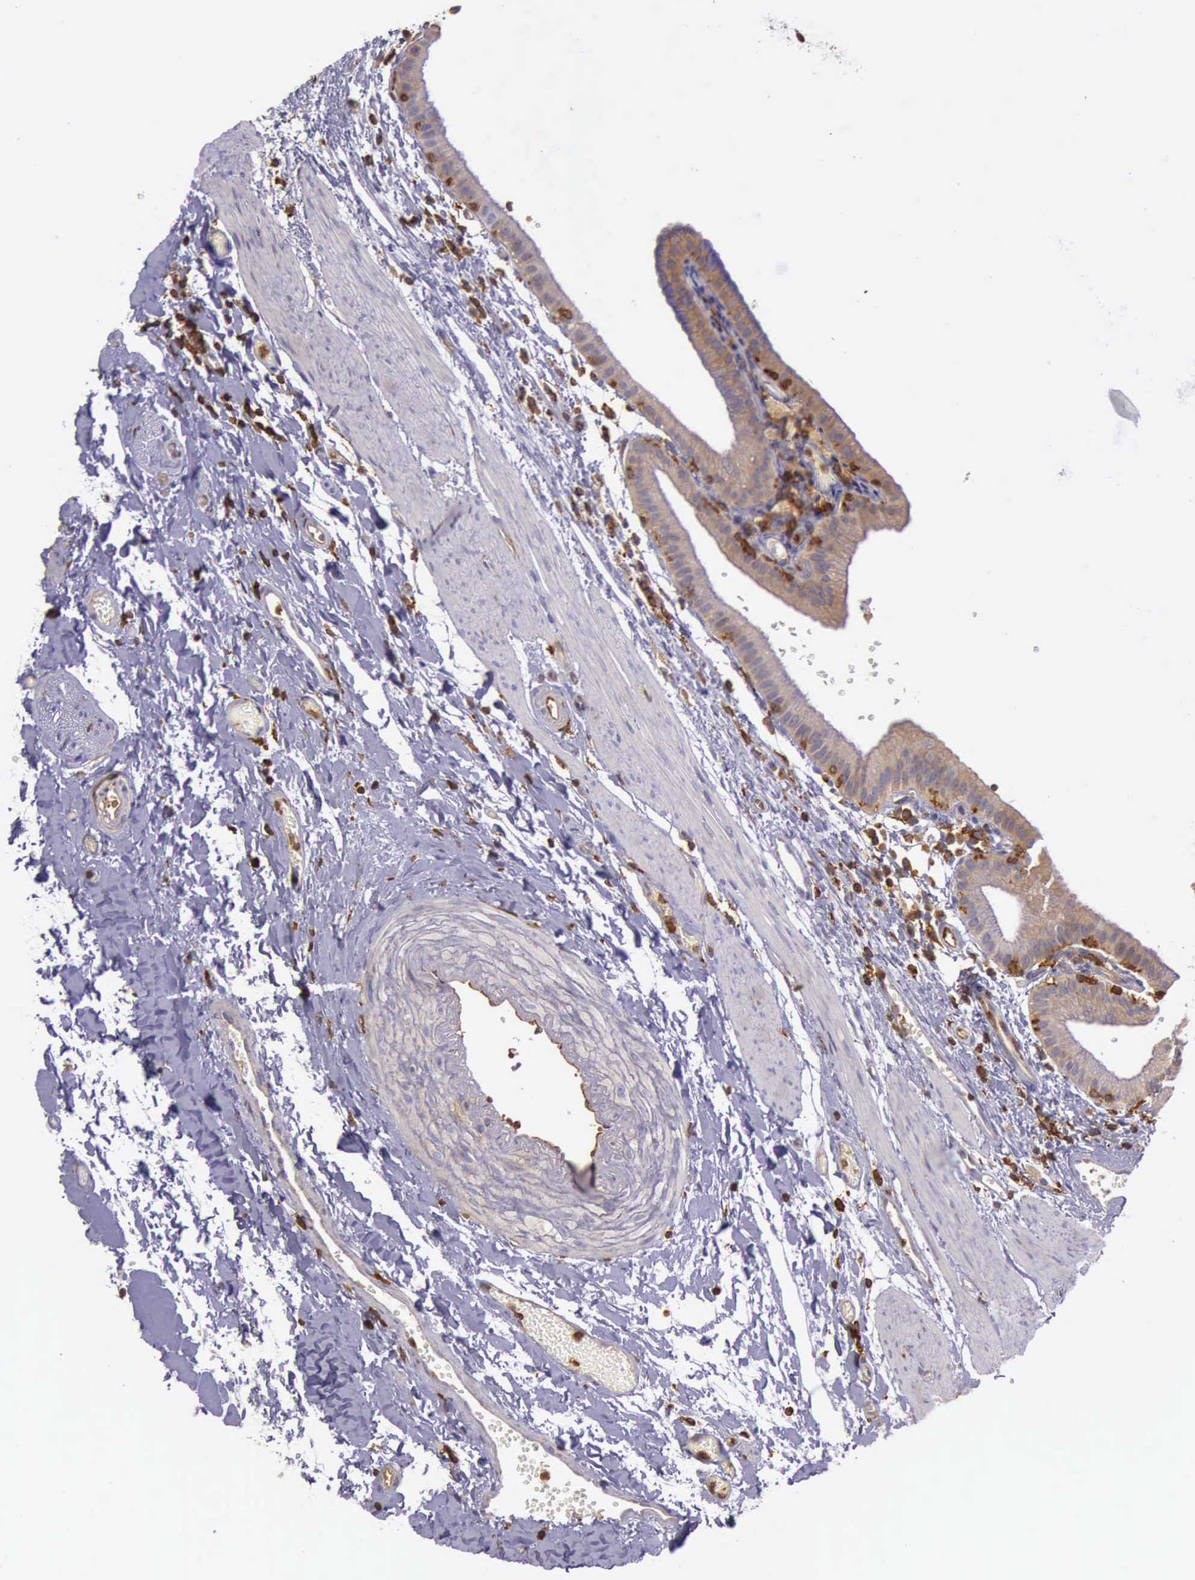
{"staining": {"intensity": "weak", "quantity": "<25%", "location": "cytoplasmic/membranous"}, "tissue": "gallbladder", "cell_type": "Glandular cells", "image_type": "normal", "snomed": [{"axis": "morphology", "description": "Normal tissue, NOS"}, {"axis": "topography", "description": "Gallbladder"}], "caption": "A high-resolution image shows IHC staining of normal gallbladder, which reveals no significant staining in glandular cells. (Brightfield microscopy of DAB immunohistochemistry (IHC) at high magnification).", "gene": "ARHGAP4", "patient": {"sex": "female", "age": 48}}